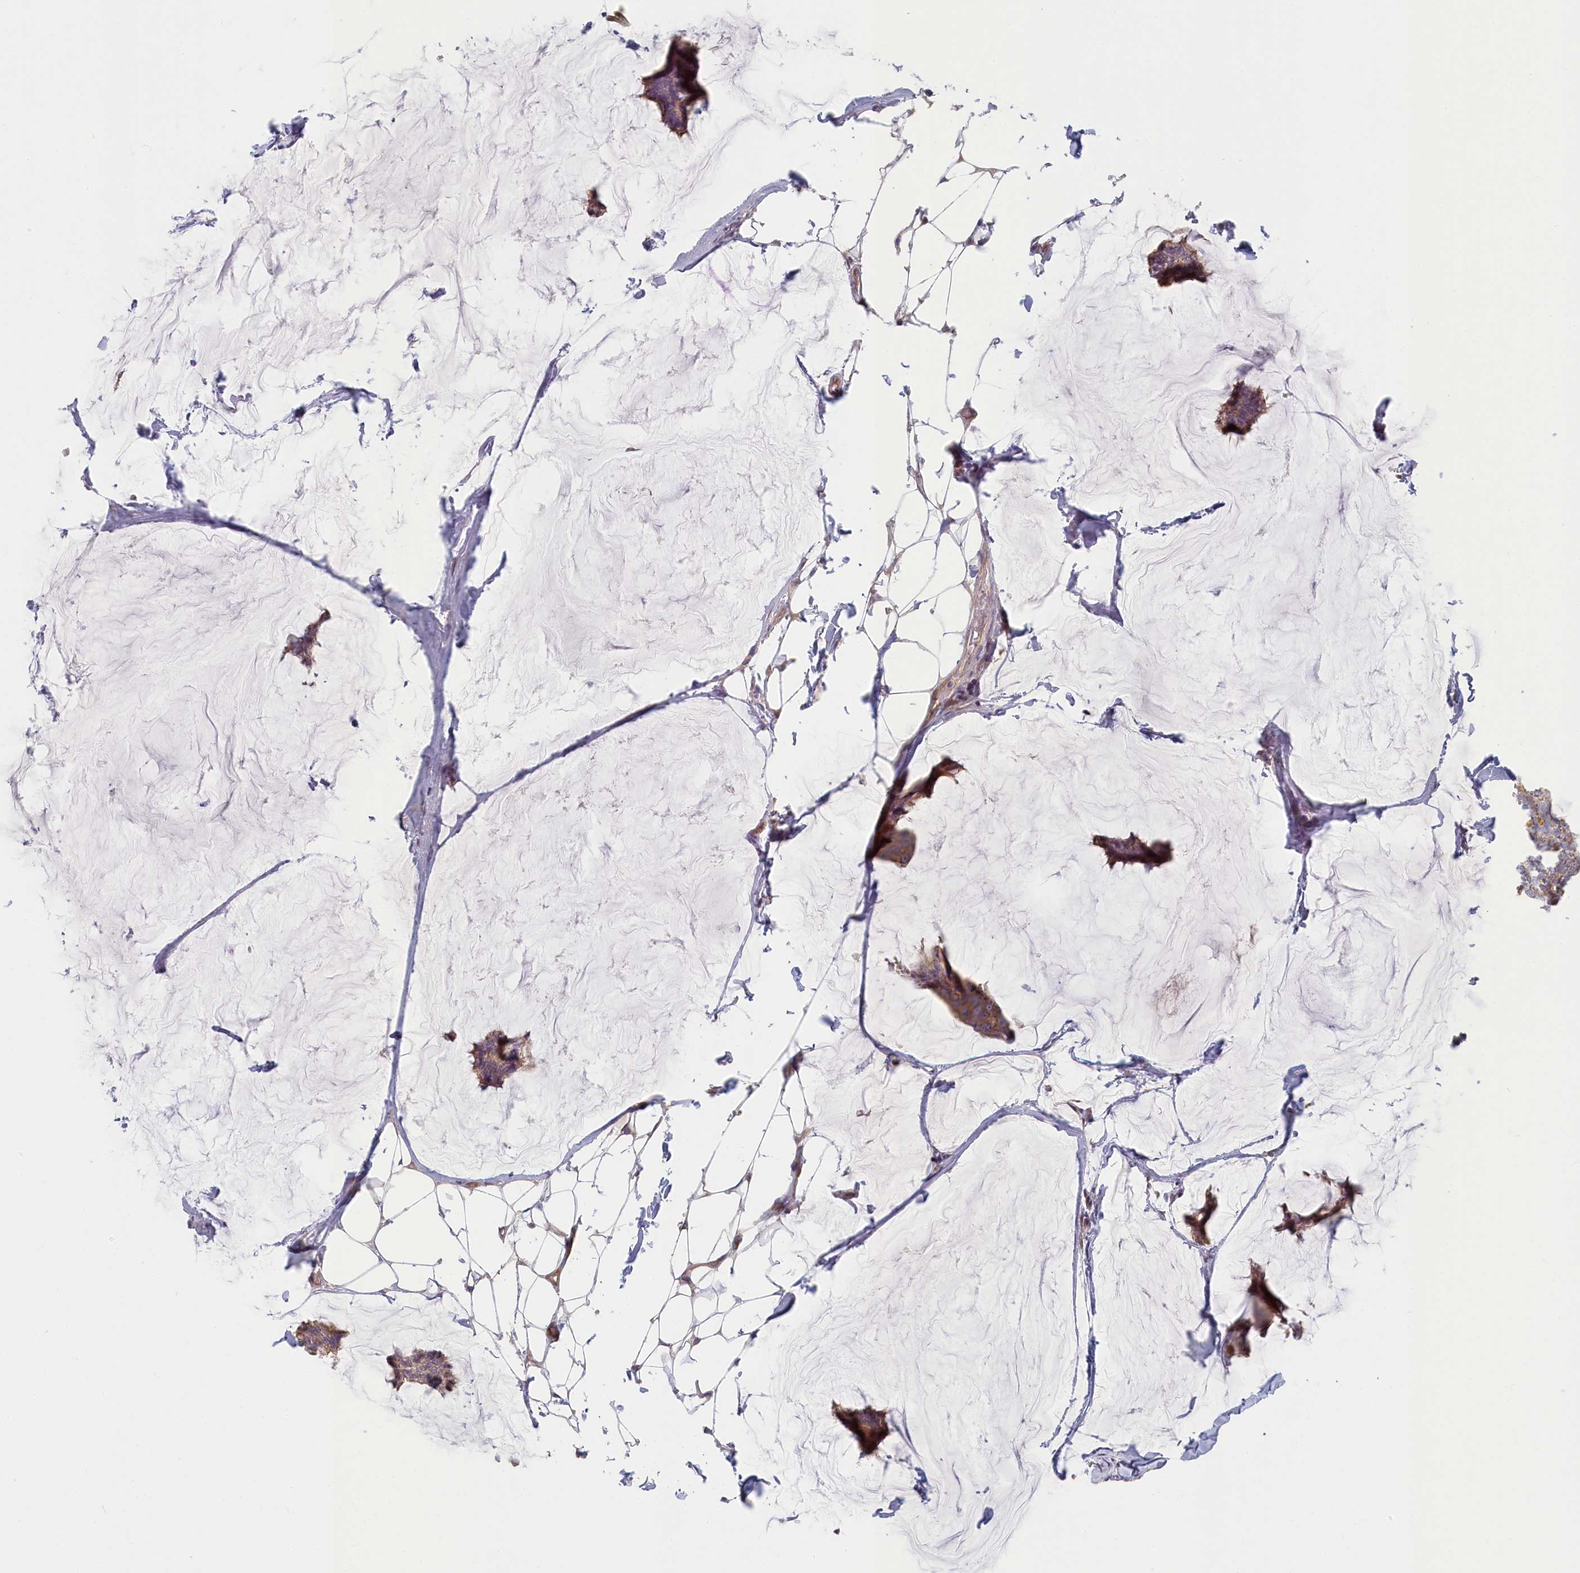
{"staining": {"intensity": "weak", "quantity": ">75%", "location": "cytoplasmic/membranous"}, "tissue": "breast cancer", "cell_type": "Tumor cells", "image_type": "cancer", "snomed": [{"axis": "morphology", "description": "Duct carcinoma"}, {"axis": "topography", "description": "Breast"}], "caption": "This is an image of immunohistochemistry (IHC) staining of invasive ductal carcinoma (breast), which shows weak positivity in the cytoplasmic/membranous of tumor cells.", "gene": "INTS4", "patient": {"sex": "female", "age": 93}}